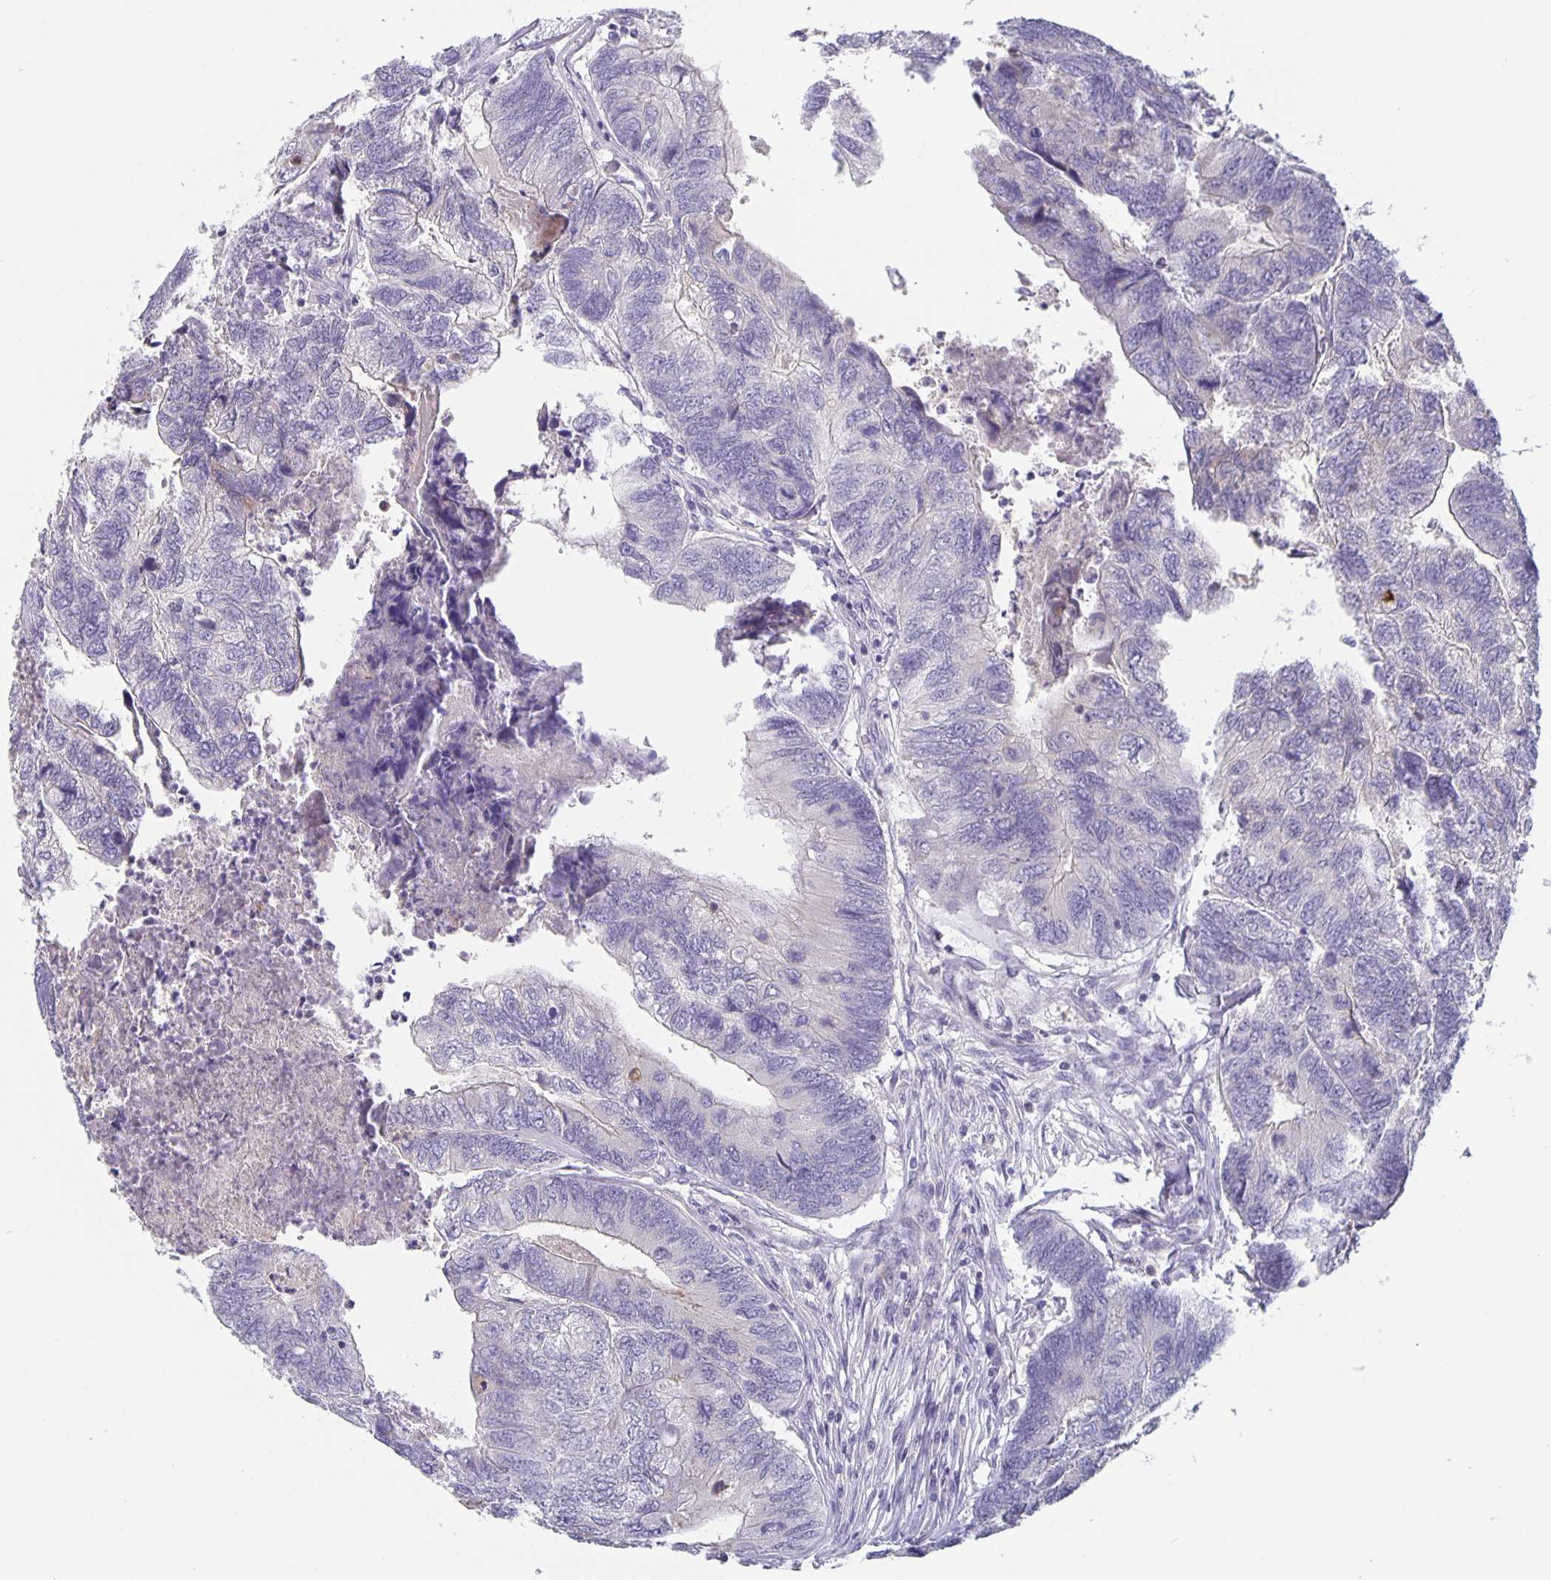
{"staining": {"intensity": "negative", "quantity": "none", "location": "none"}, "tissue": "colorectal cancer", "cell_type": "Tumor cells", "image_type": "cancer", "snomed": [{"axis": "morphology", "description": "Adenocarcinoma, NOS"}, {"axis": "topography", "description": "Colon"}], "caption": "High power microscopy image of an immunohistochemistry micrograph of colorectal adenocarcinoma, revealing no significant staining in tumor cells. (DAB immunohistochemistry with hematoxylin counter stain).", "gene": "GDF15", "patient": {"sex": "female", "age": 67}}